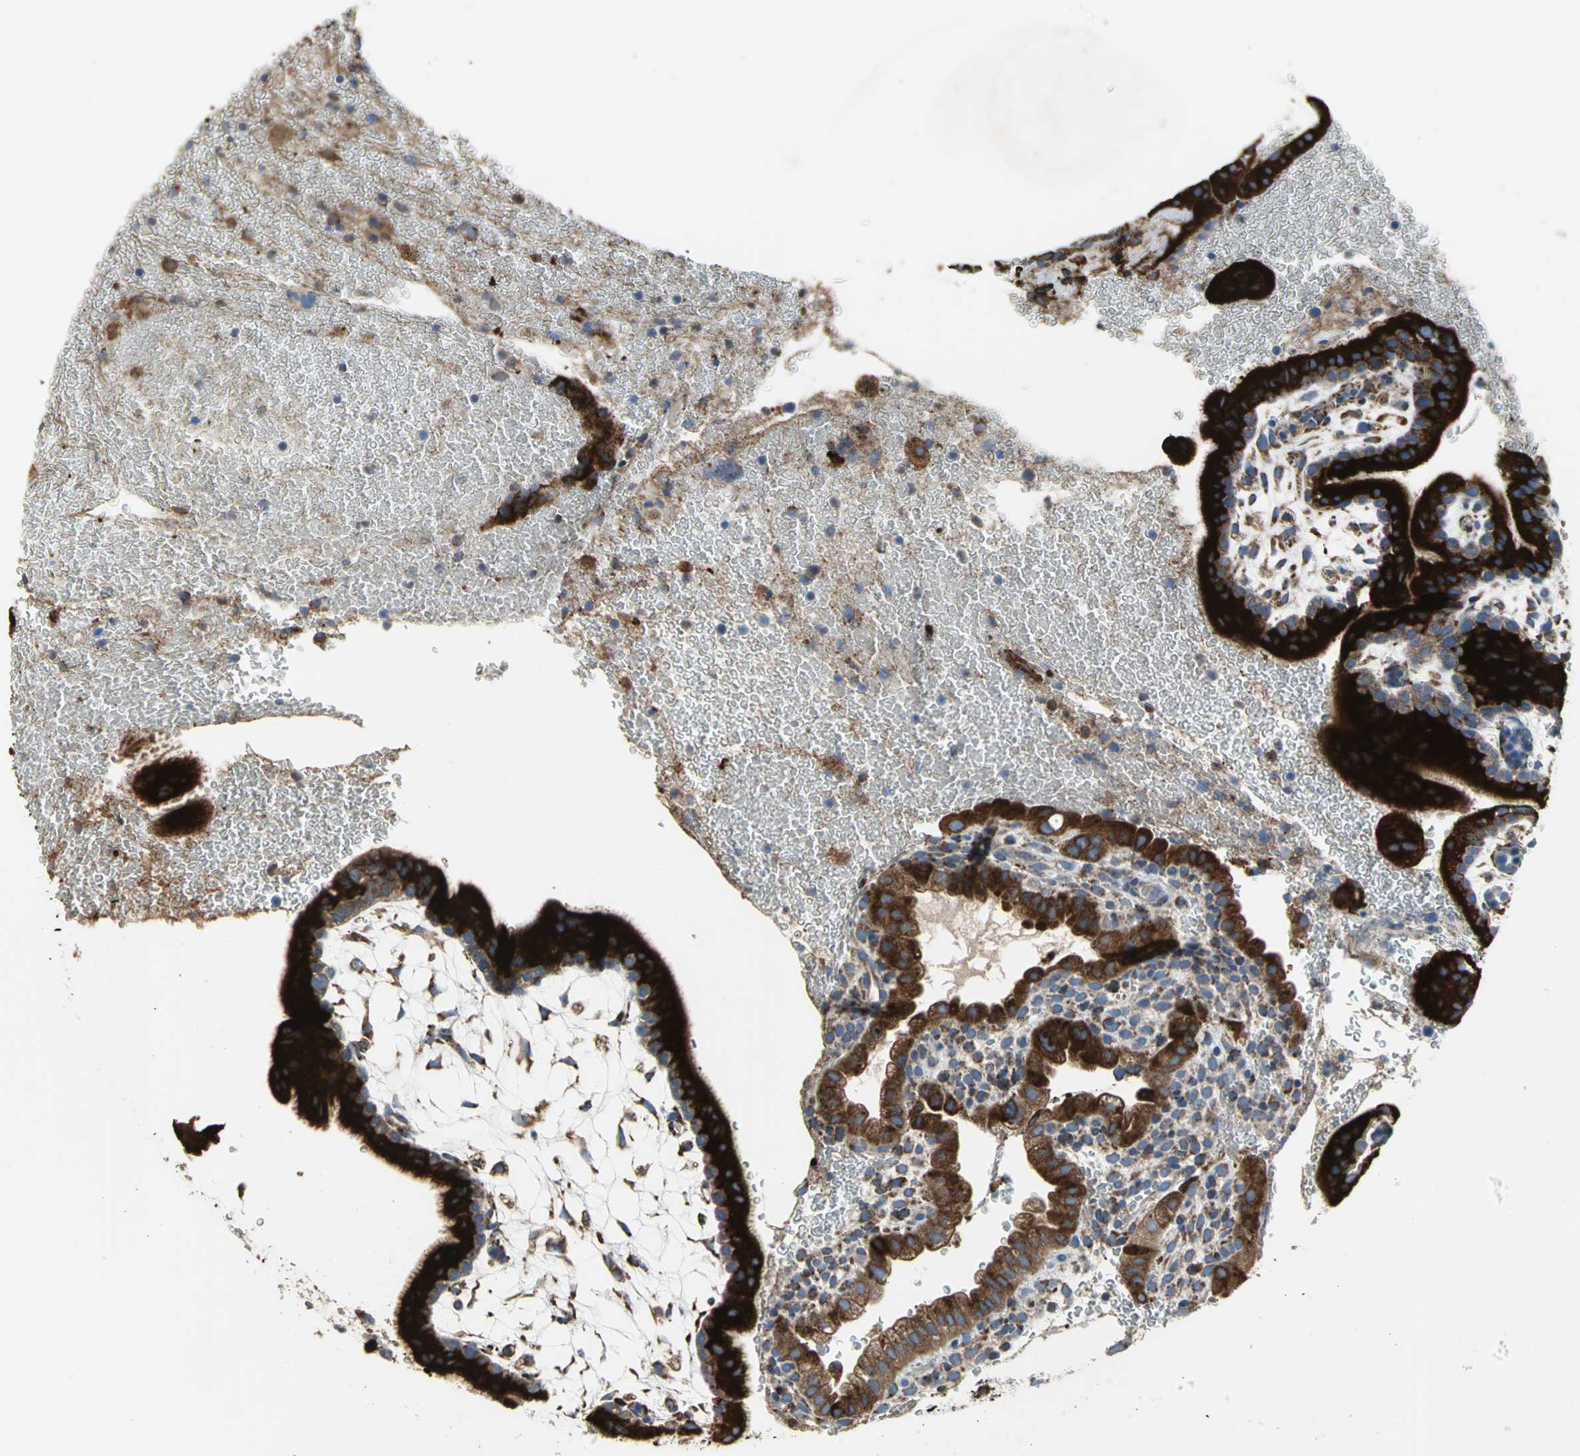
{"staining": {"intensity": "moderate", "quantity": ">75%", "location": "cytoplasmic/membranous"}, "tissue": "placenta", "cell_type": "Decidual cells", "image_type": "normal", "snomed": [{"axis": "morphology", "description": "Normal tissue, NOS"}, {"axis": "topography", "description": "Placenta"}], "caption": "The histopathology image demonstrates staining of benign placenta, revealing moderate cytoplasmic/membranous protein expression (brown color) within decidual cells. (DAB (3,3'-diaminobenzidine) IHC, brown staining for protein, blue staining for nuclei).", "gene": "SDF2L1", "patient": {"sex": "female", "age": 19}}